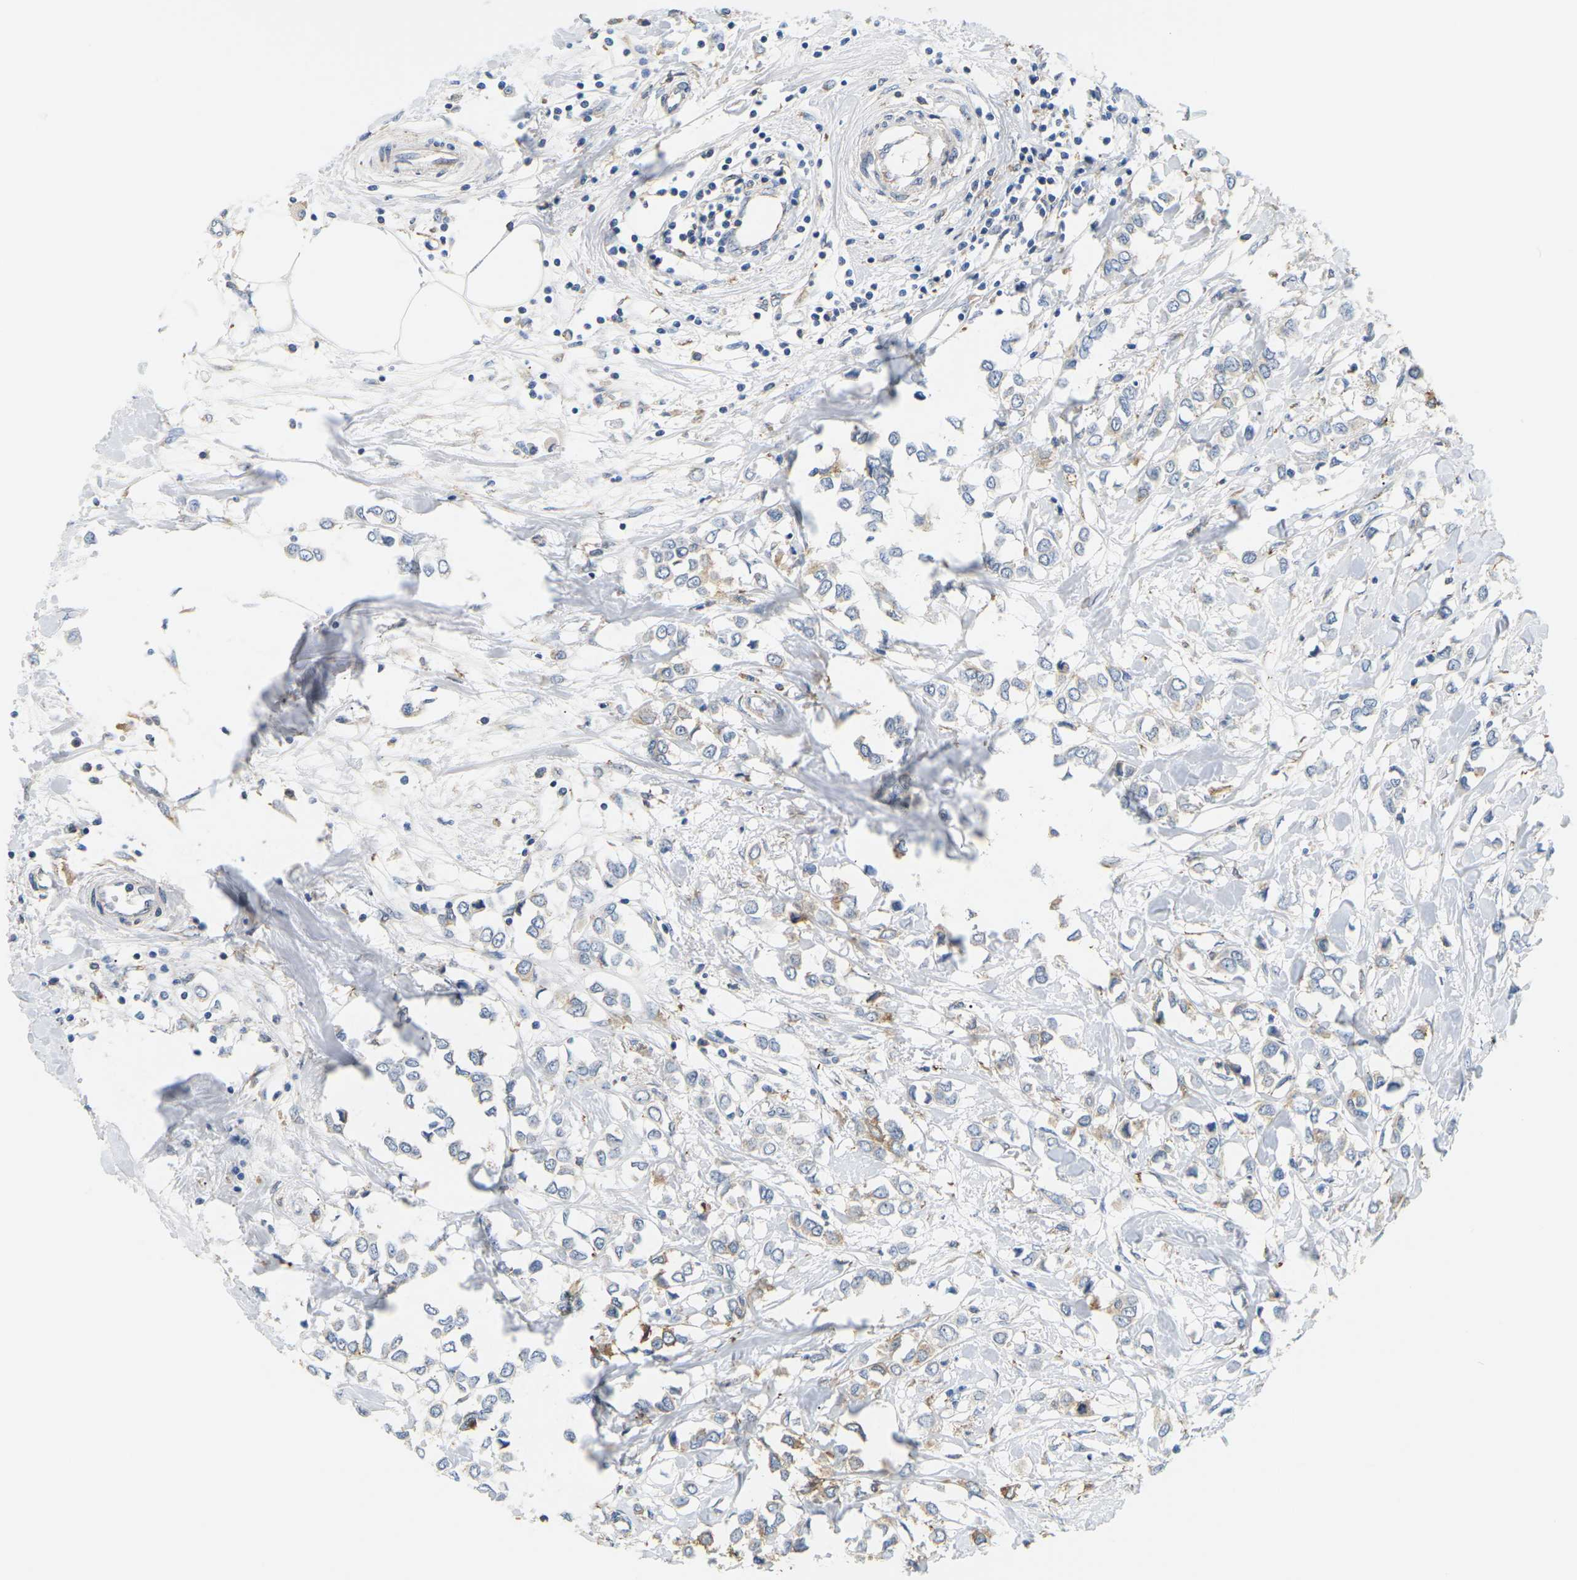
{"staining": {"intensity": "weak", "quantity": "<25%", "location": "cytoplasmic/membranous"}, "tissue": "breast cancer", "cell_type": "Tumor cells", "image_type": "cancer", "snomed": [{"axis": "morphology", "description": "Lobular carcinoma"}, {"axis": "topography", "description": "Breast"}], "caption": "Tumor cells are negative for brown protein staining in lobular carcinoma (breast).", "gene": "ADM", "patient": {"sex": "female", "age": 51}}